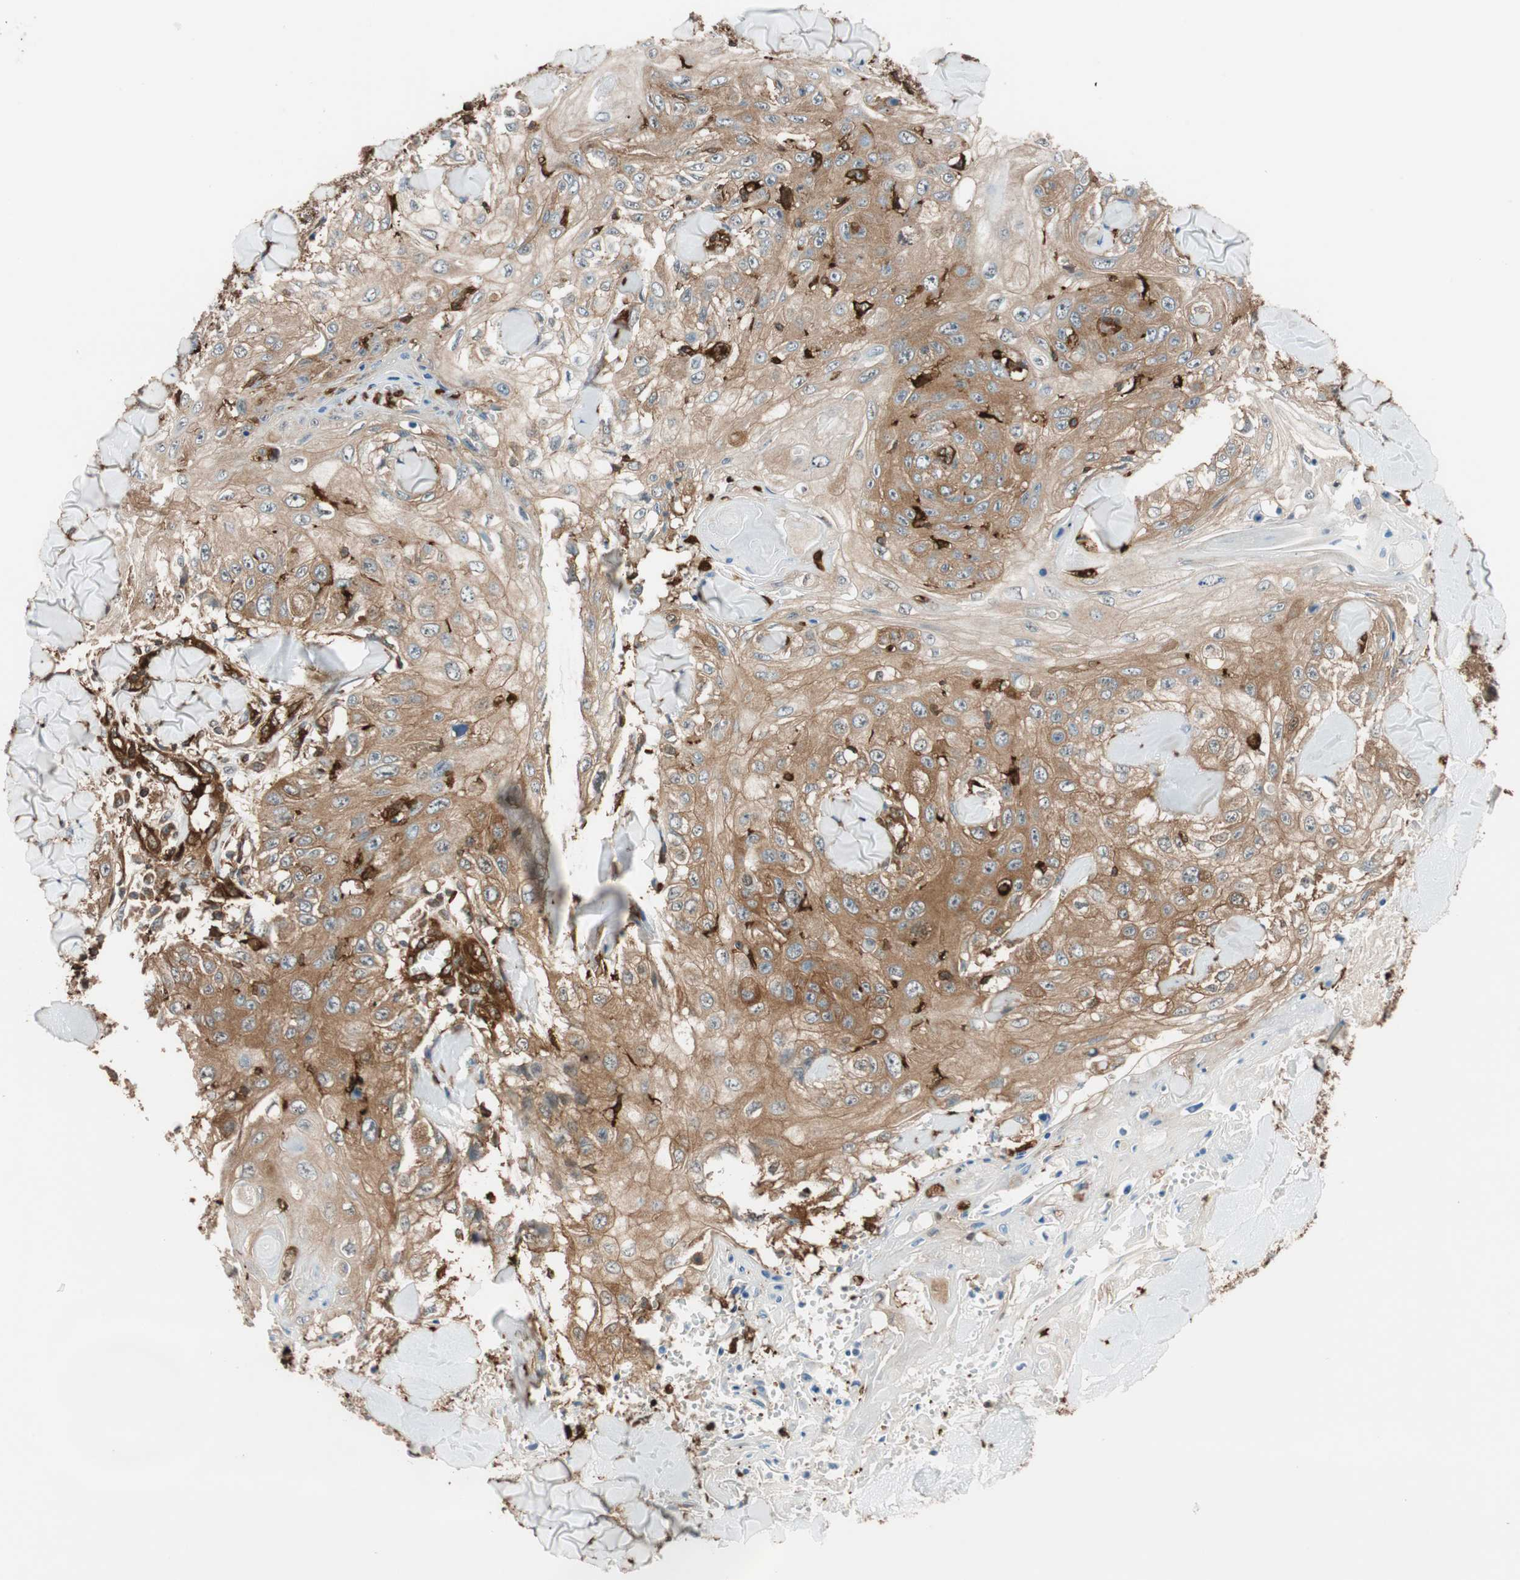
{"staining": {"intensity": "moderate", "quantity": ">75%", "location": "cytoplasmic/membranous"}, "tissue": "skin cancer", "cell_type": "Tumor cells", "image_type": "cancer", "snomed": [{"axis": "morphology", "description": "Squamous cell carcinoma, NOS"}, {"axis": "topography", "description": "Skin"}], "caption": "A histopathology image of skin cancer (squamous cell carcinoma) stained for a protein displays moderate cytoplasmic/membranous brown staining in tumor cells. The staining was performed using DAB (3,3'-diaminobenzidine) to visualize the protein expression in brown, while the nuclei were stained in blue with hematoxylin (Magnification: 20x).", "gene": "VASP", "patient": {"sex": "male", "age": 86}}